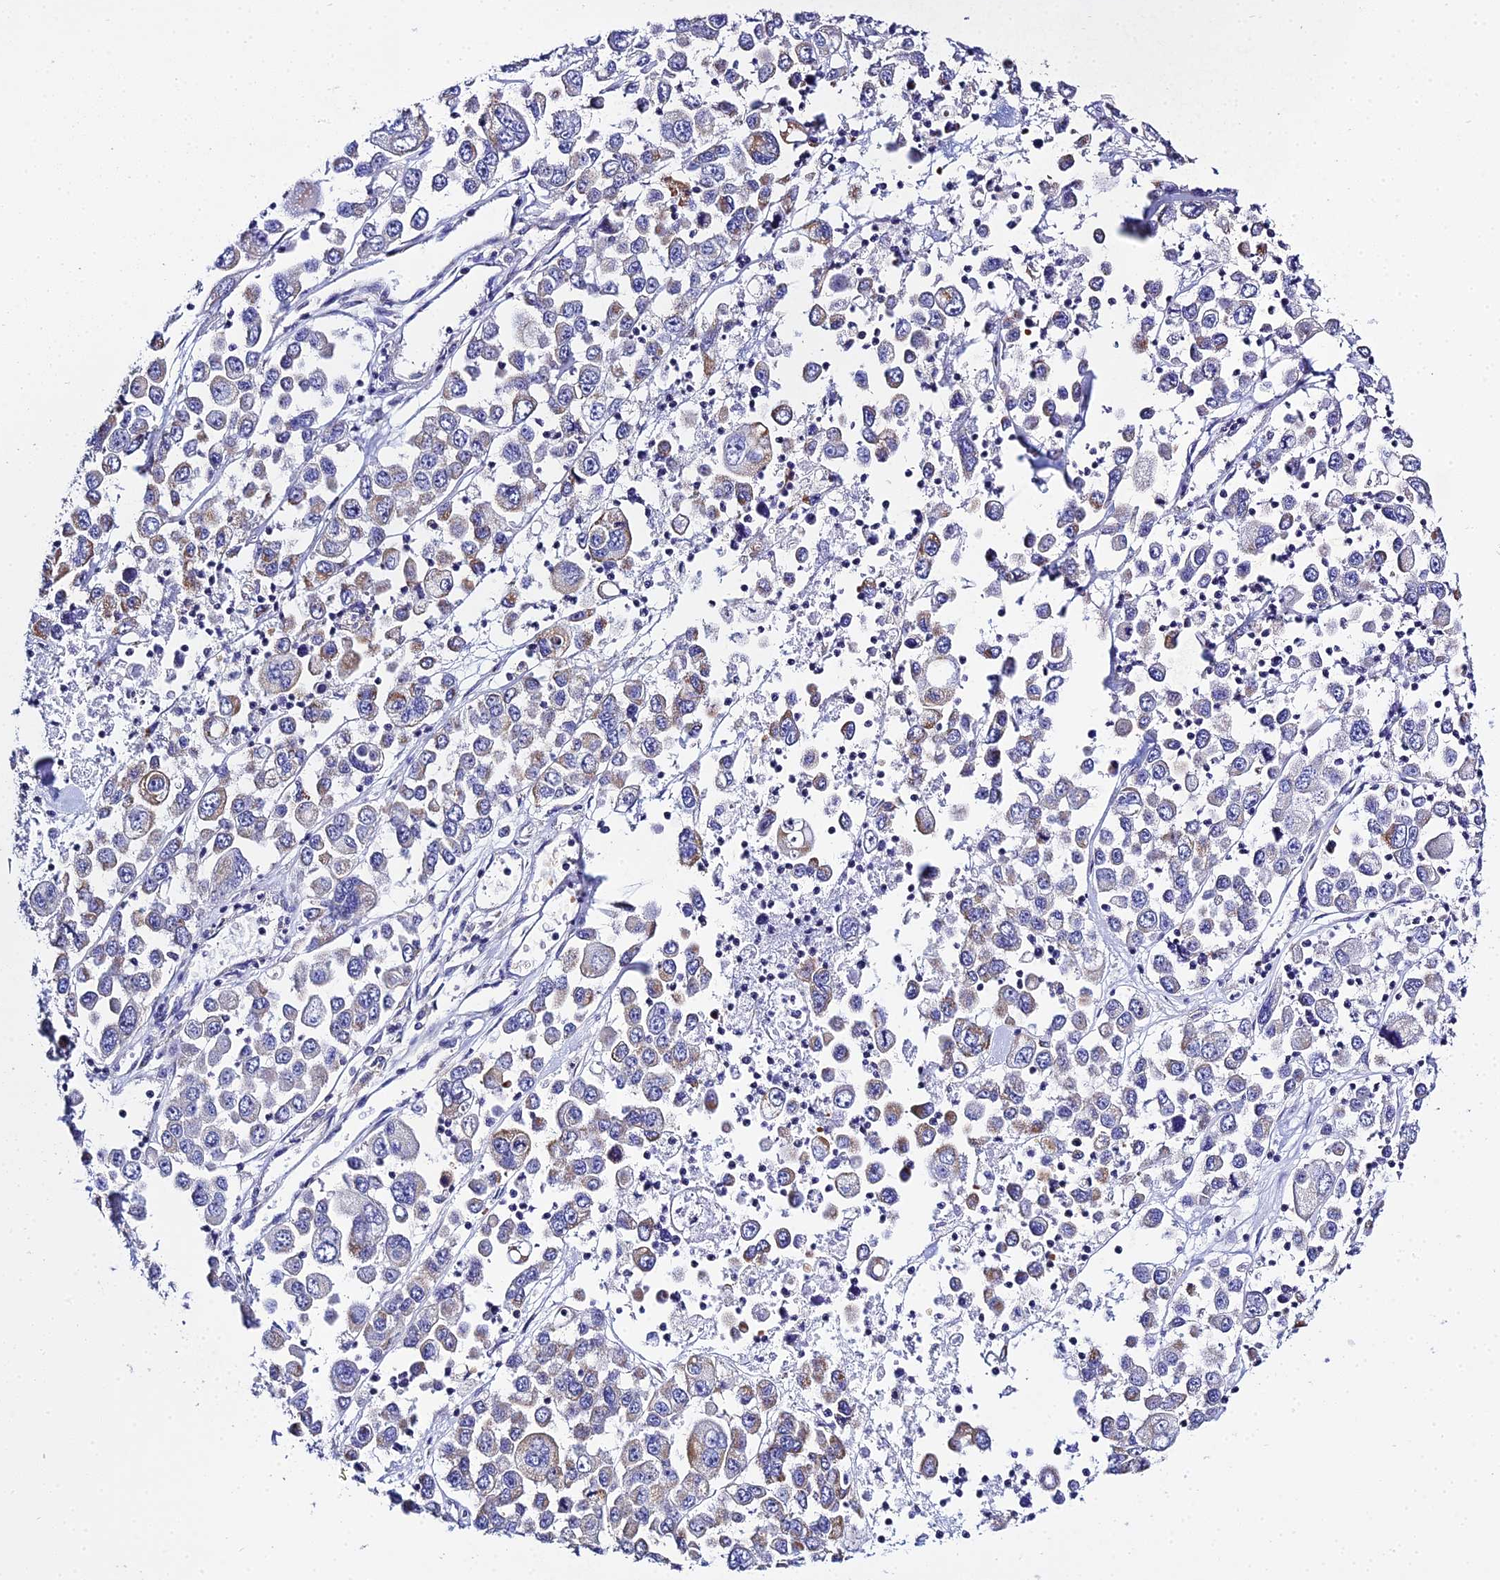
{"staining": {"intensity": "weak", "quantity": "25%-75%", "location": "cytoplasmic/membranous"}, "tissue": "melanoma", "cell_type": "Tumor cells", "image_type": "cancer", "snomed": [{"axis": "morphology", "description": "Malignant melanoma, Metastatic site"}, {"axis": "topography", "description": "Lymph node"}], "caption": "Malignant melanoma (metastatic site) was stained to show a protein in brown. There is low levels of weak cytoplasmic/membranous positivity in approximately 25%-75% of tumor cells.", "gene": "TYW5", "patient": {"sex": "female", "age": 54}}